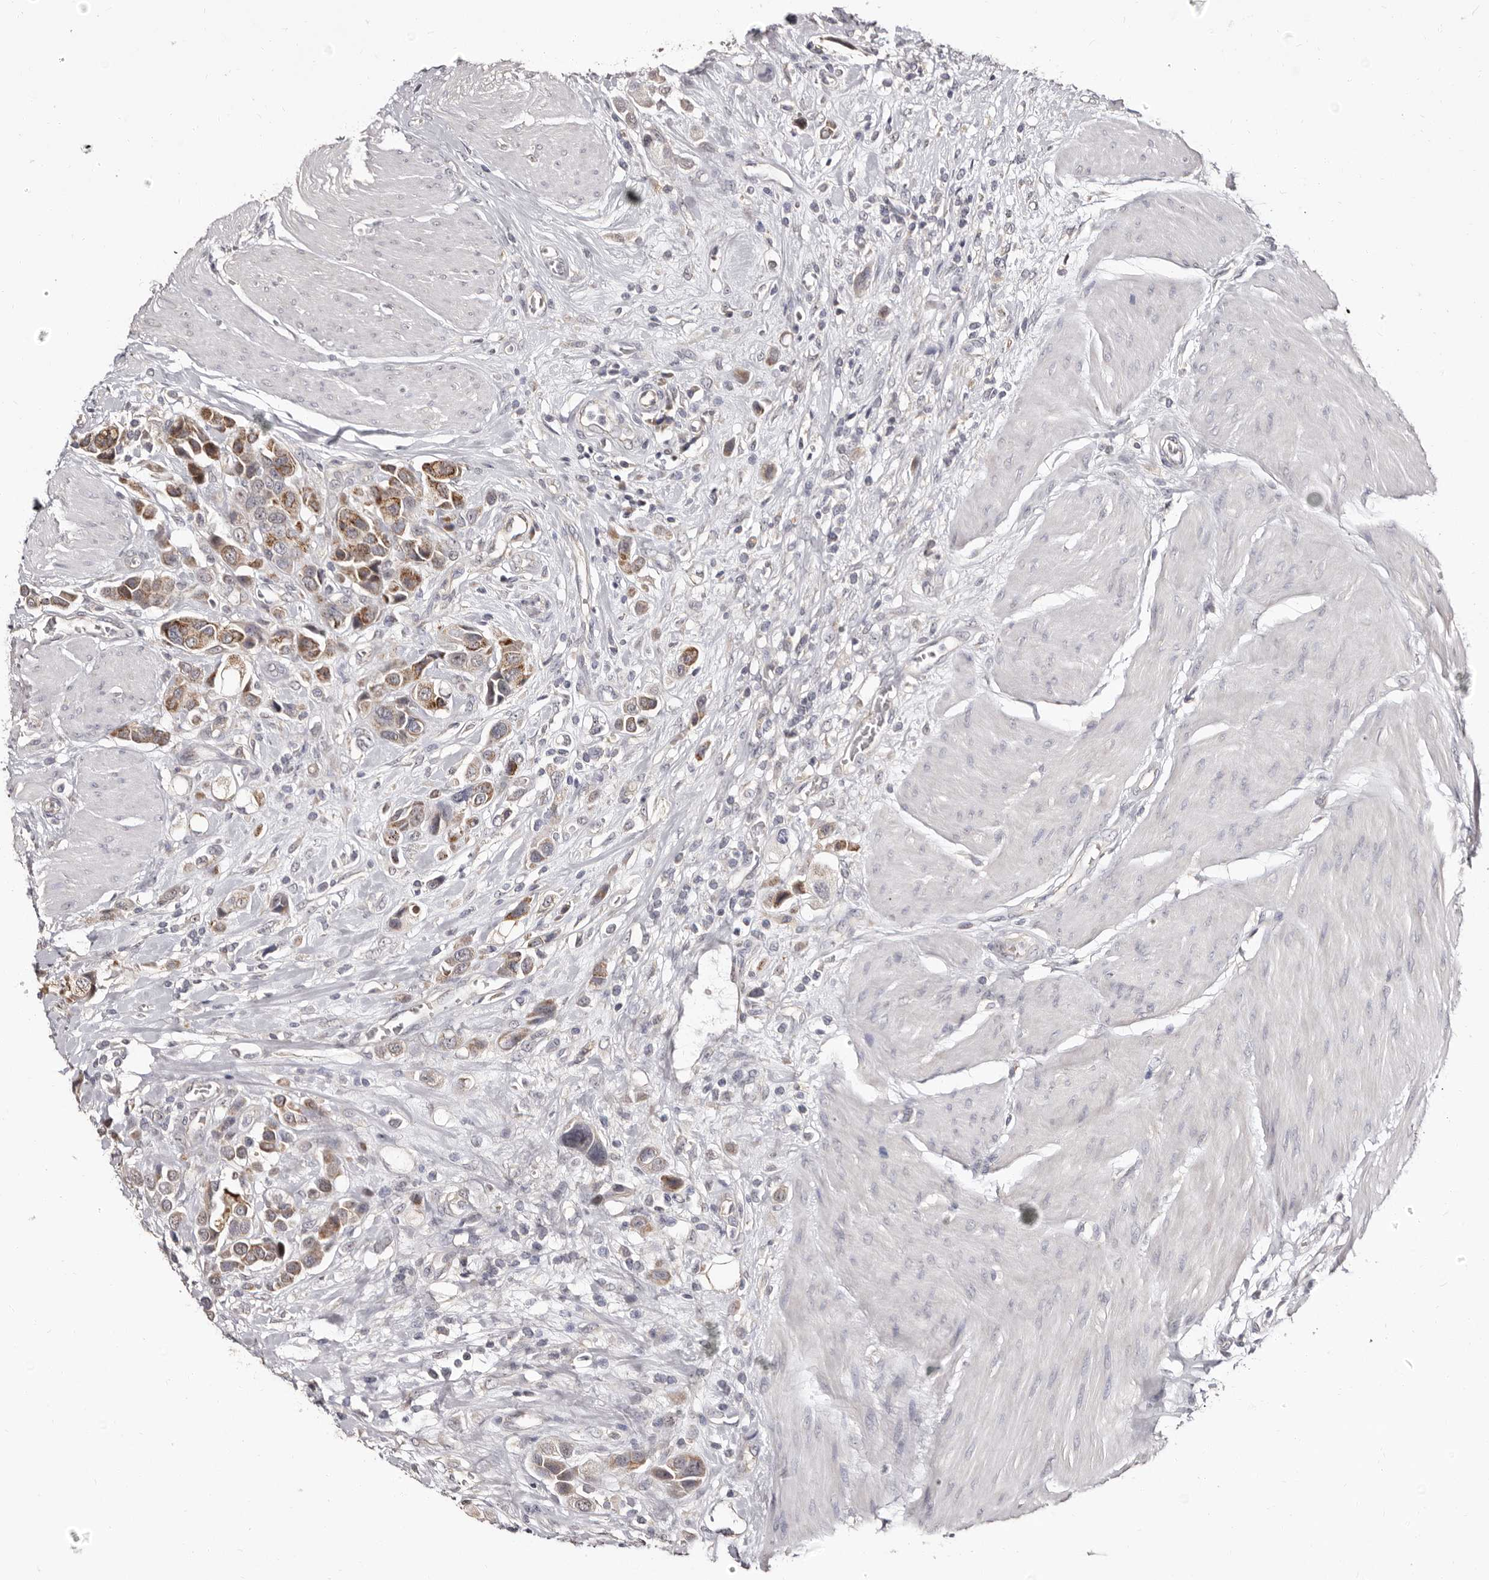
{"staining": {"intensity": "moderate", "quantity": ">75%", "location": "cytoplasmic/membranous"}, "tissue": "urothelial cancer", "cell_type": "Tumor cells", "image_type": "cancer", "snomed": [{"axis": "morphology", "description": "Urothelial carcinoma, High grade"}, {"axis": "topography", "description": "Urinary bladder"}], "caption": "There is medium levels of moderate cytoplasmic/membranous expression in tumor cells of high-grade urothelial carcinoma, as demonstrated by immunohistochemical staining (brown color).", "gene": "PTAFR", "patient": {"sex": "male", "age": 50}}